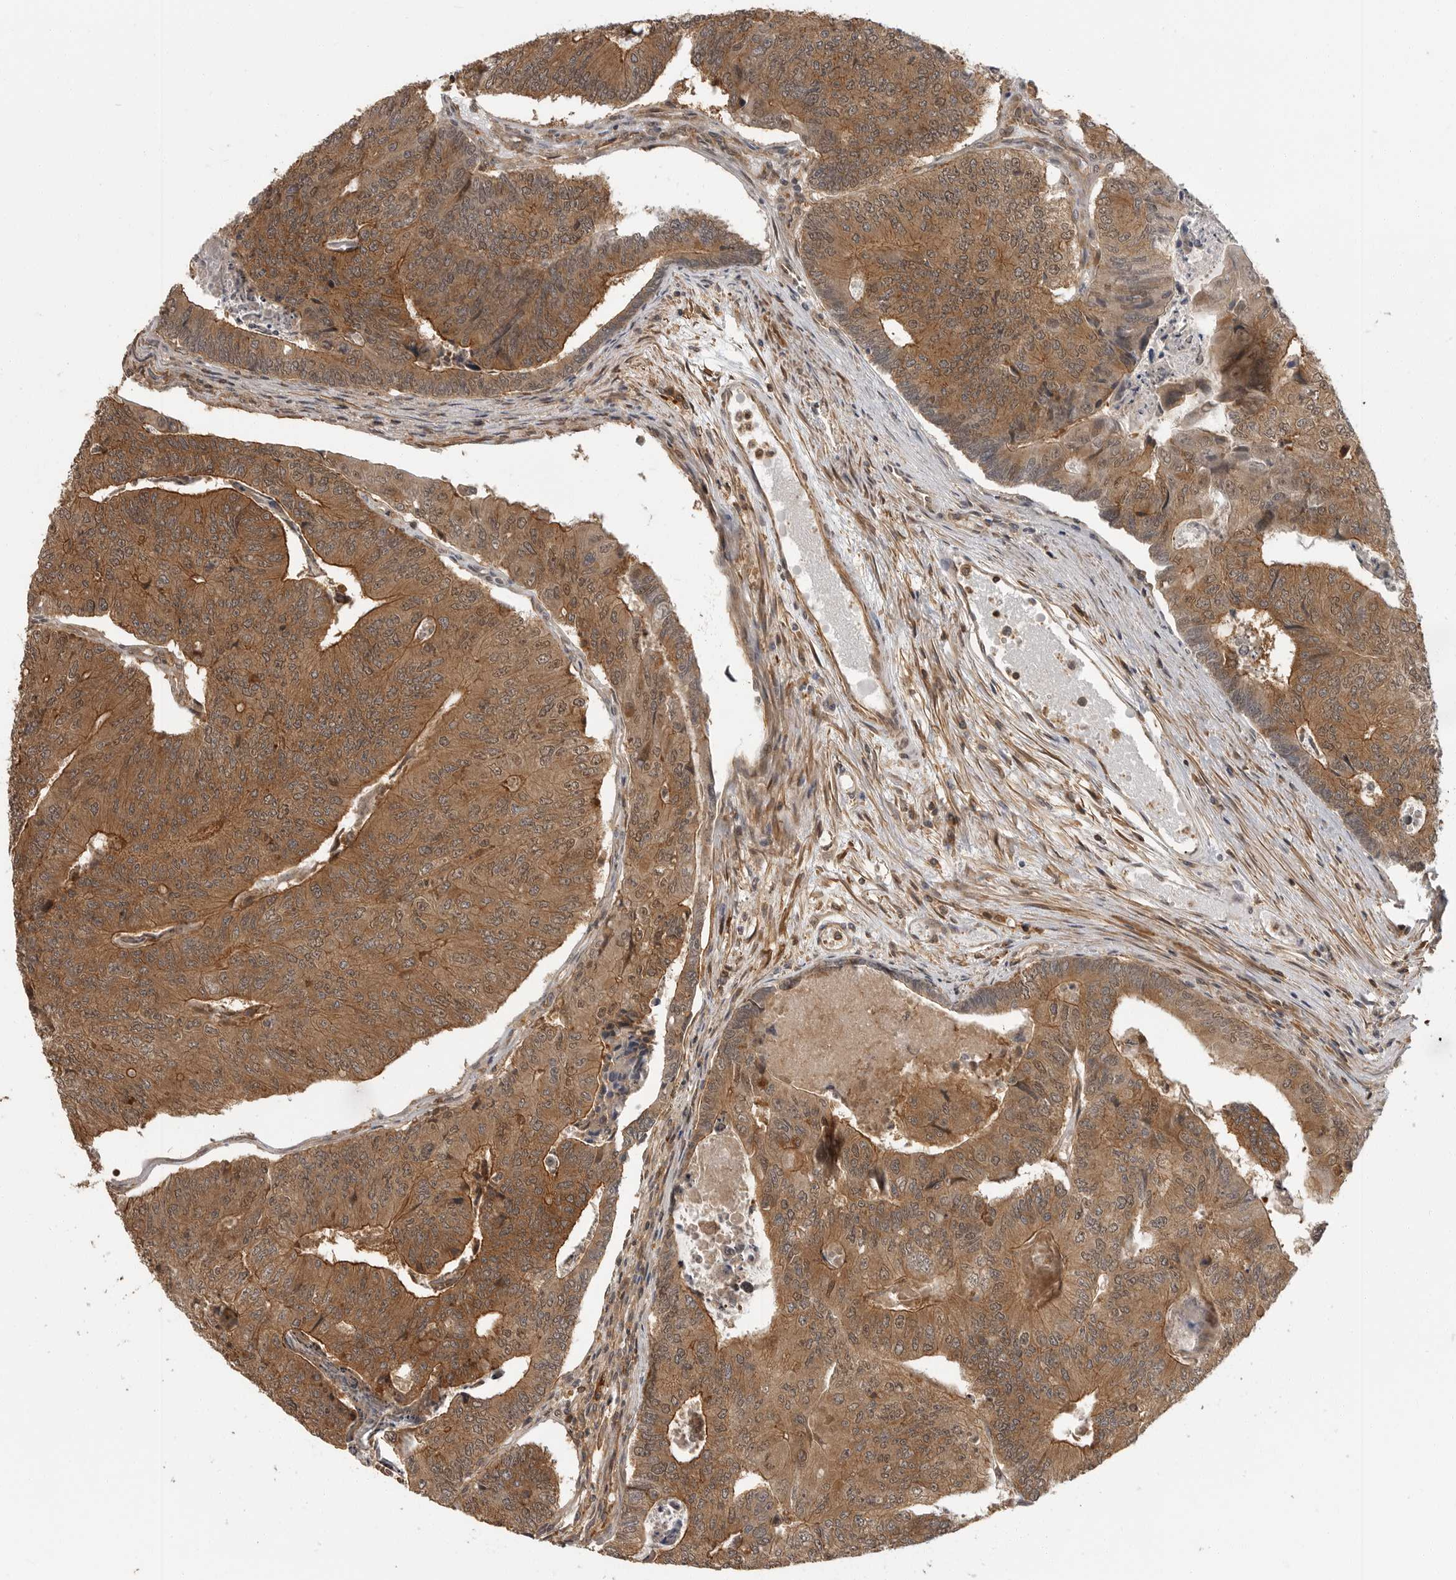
{"staining": {"intensity": "moderate", "quantity": ">75%", "location": "cytoplasmic/membranous"}, "tissue": "colorectal cancer", "cell_type": "Tumor cells", "image_type": "cancer", "snomed": [{"axis": "morphology", "description": "Adenocarcinoma, NOS"}, {"axis": "topography", "description": "Colon"}], "caption": "A high-resolution image shows immunohistochemistry staining of colorectal cancer (adenocarcinoma), which reveals moderate cytoplasmic/membranous staining in about >75% of tumor cells. The protein of interest is stained brown, and the nuclei are stained in blue (DAB (3,3'-diaminobenzidine) IHC with brightfield microscopy, high magnification).", "gene": "ERN1", "patient": {"sex": "female", "age": 67}}